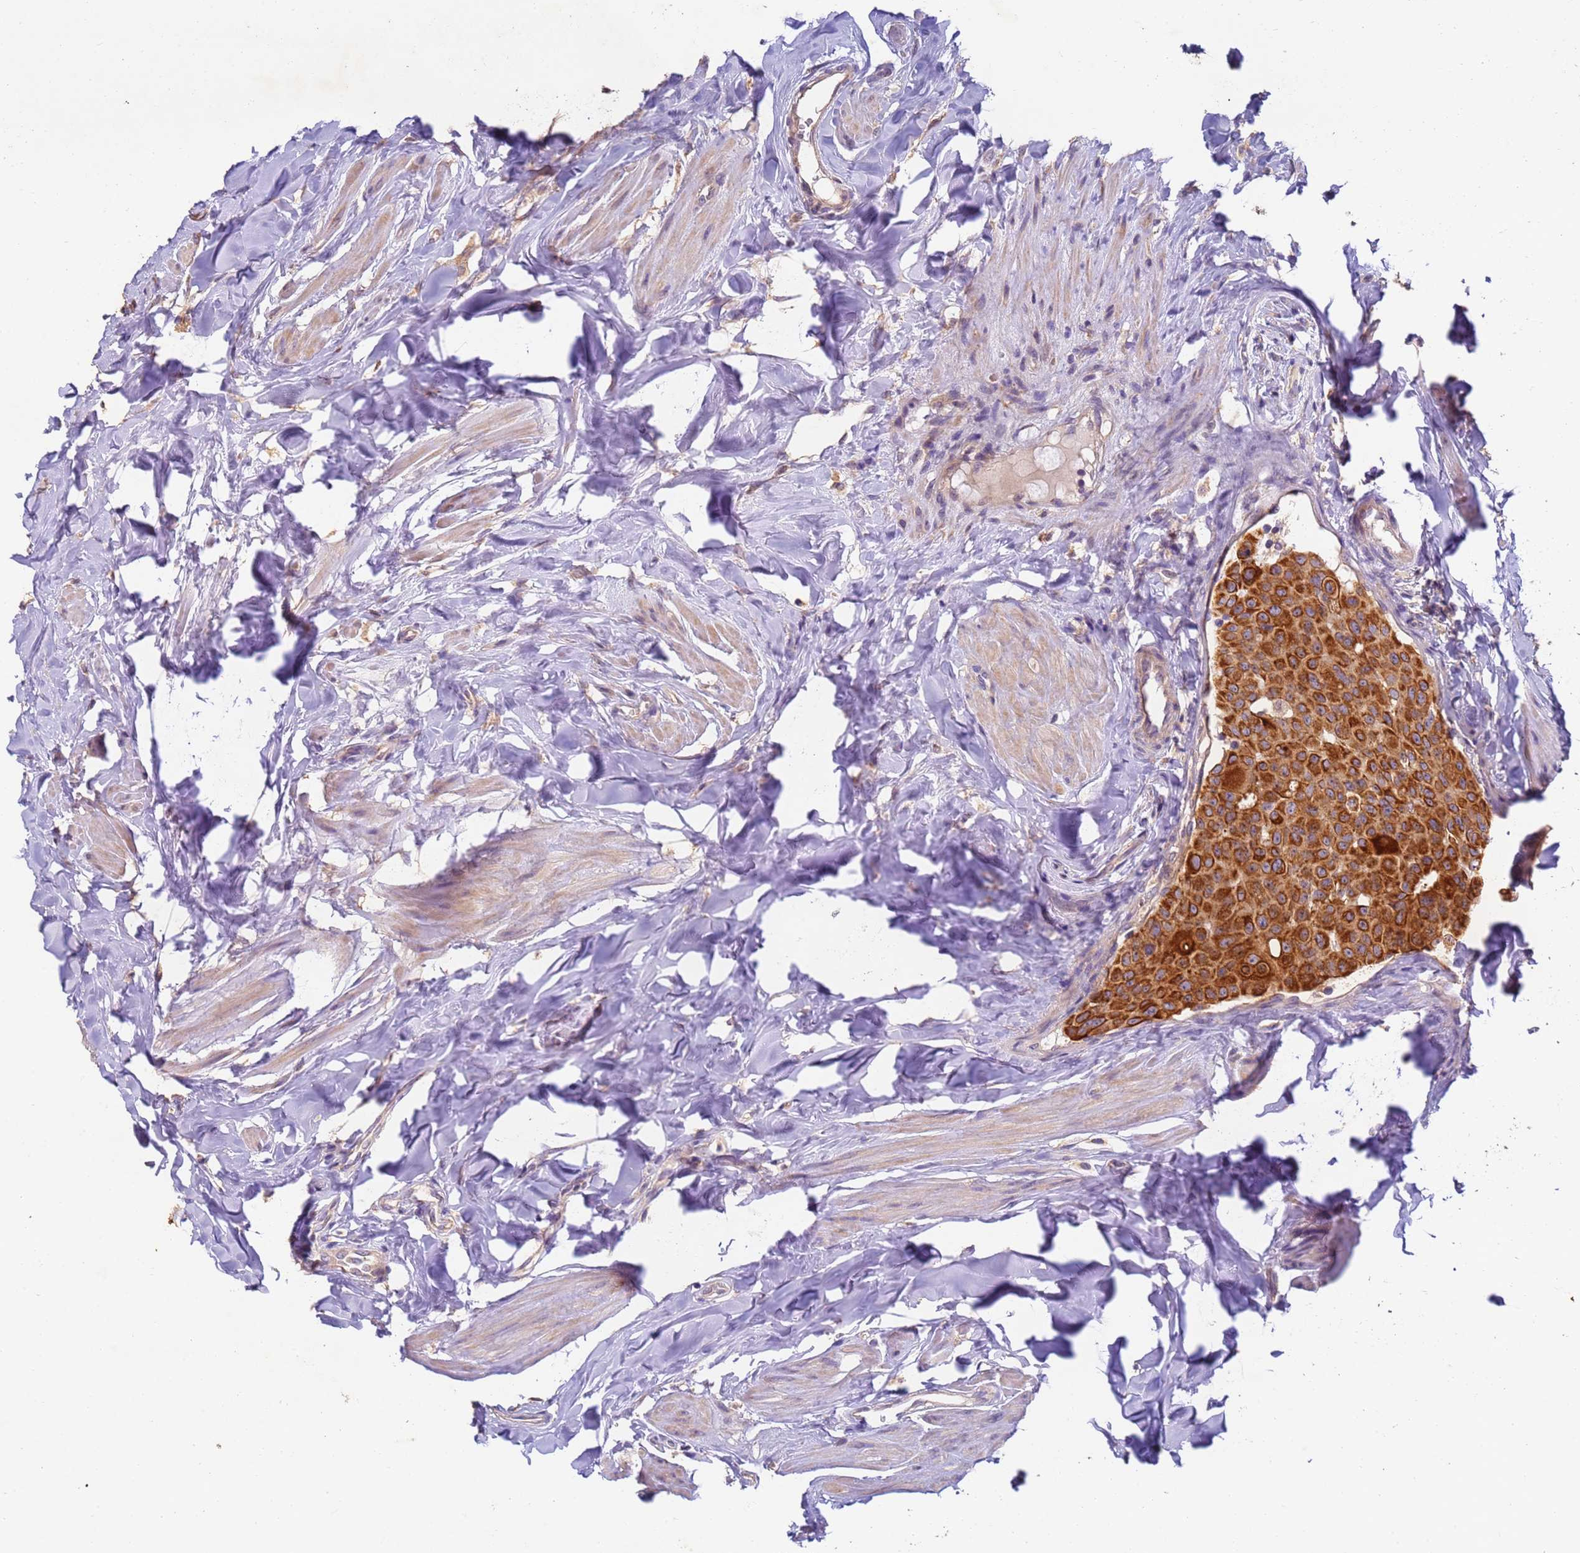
{"staining": {"intensity": "strong", "quantity": ">75%", "location": "cytoplasmic/membranous"}, "tissue": "breast cancer", "cell_type": "Tumor cells", "image_type": "cancer", "snomed": [{"axis": "morphology", "description": "Duct carcinoma"}, {"axis": "topography", "description": "Breast"}], "caption": "There is high levels of strong cytoplasmic/membranous staining in tumor cells of breast intraductal carcinoma, as demonstrated by immunohistochemical staining (brown color).", "gene": "TIGAR", "patient": {"sex": "female", "age": 40}}